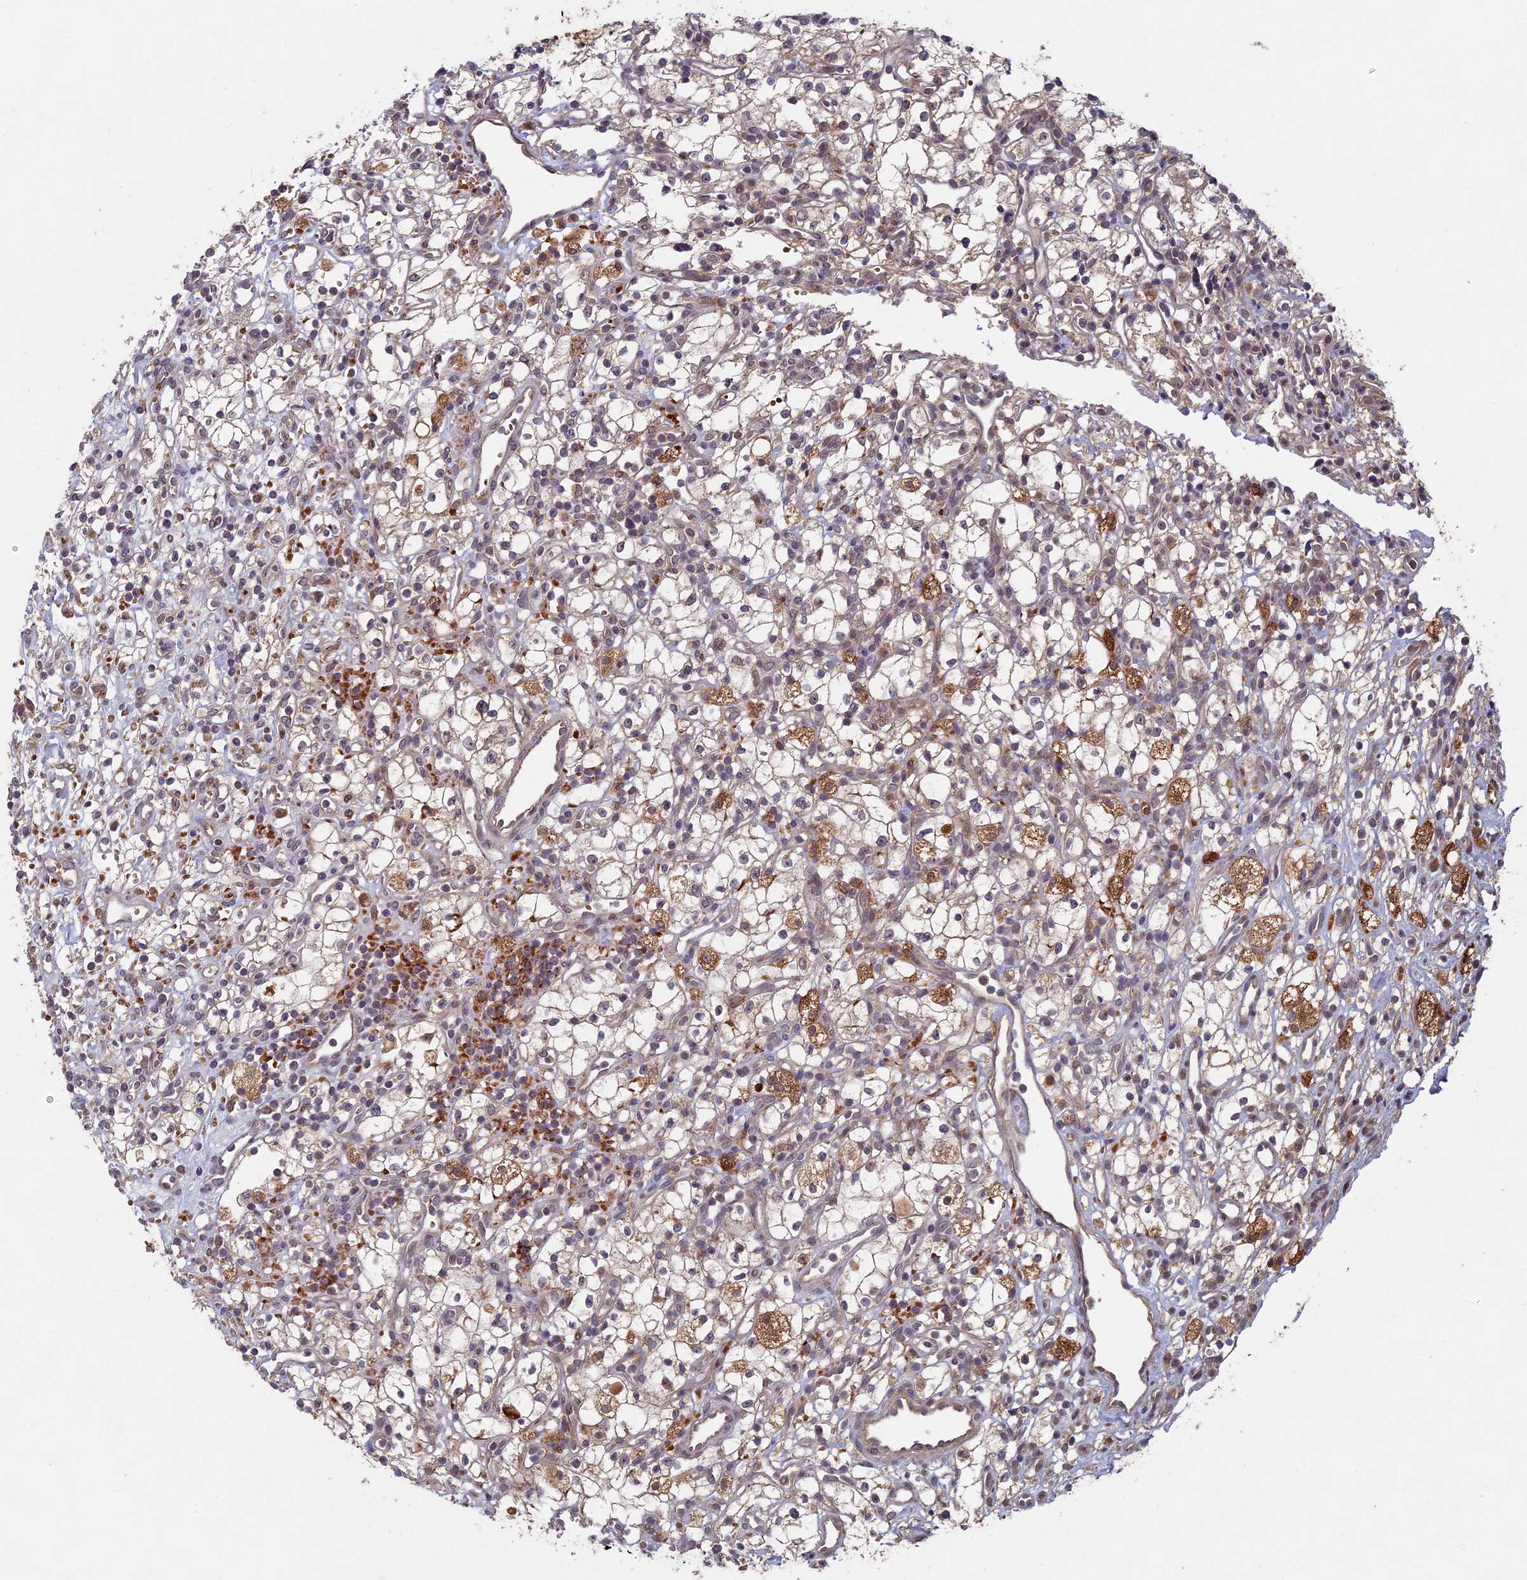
{"staining": {"intensity": "moderate", "quantity": "<25%", "location": "cytoplasmic/membranous"}, "tissue": "renal cancer", "cell_type": "Tumor cells", "image_type": "cancer", "snomed": [{"axis": "morphology", "description": "Adenocarcinoma, NOS"}, {"axis": "topography", "description": "Kidney"}], "caption": "Moderate cytoplasmic/membranous expression is present in approximately <25% of tumor cells in renal cancer (adenocarcinoma). (DAB = brown stain, brightfield microscopy at high magnification).", "gene": "RCCD1", "patient": {"sex": "male", "age": 59}}